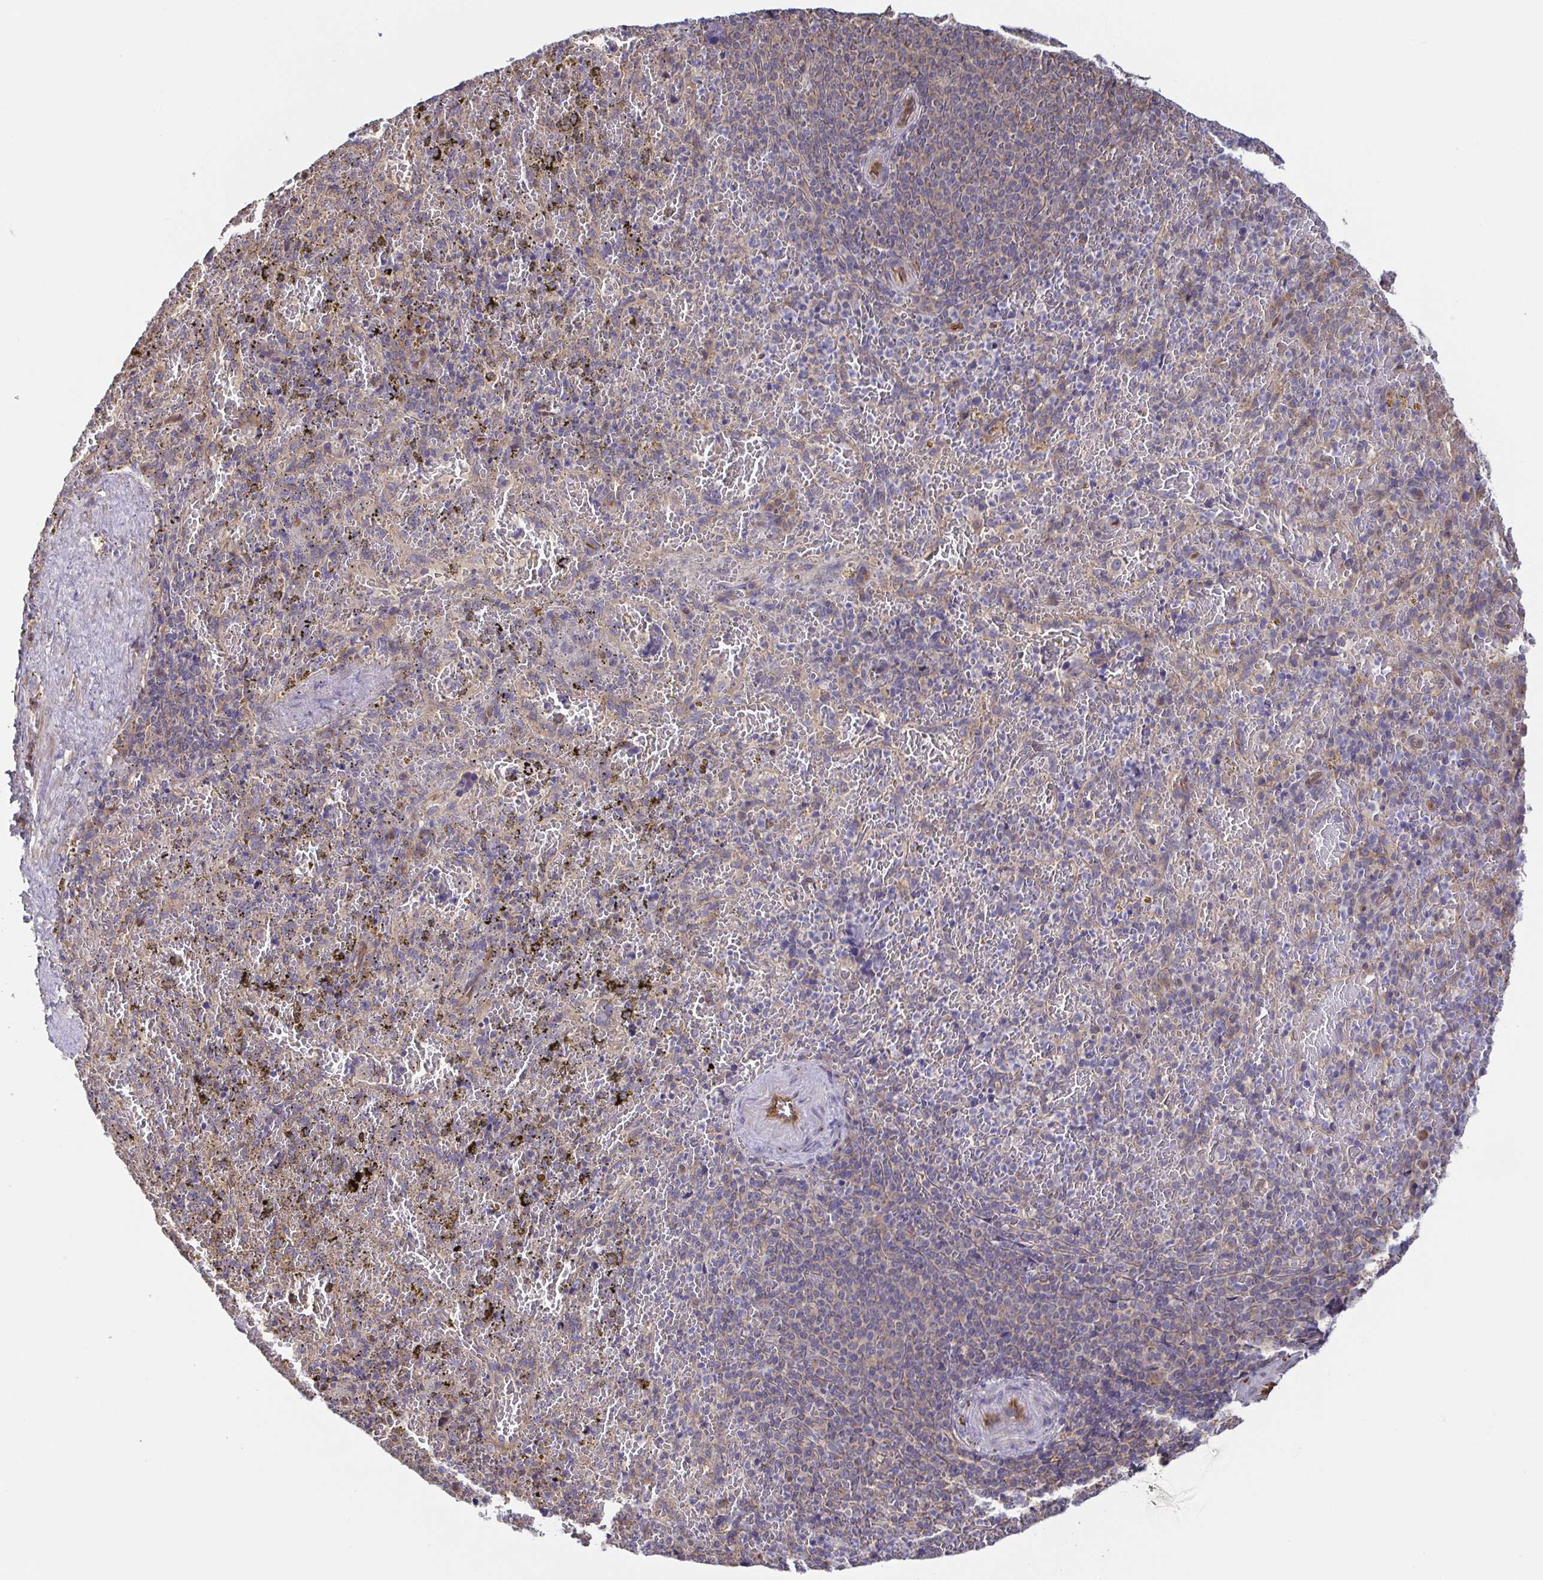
{"staining": {"intensity": "negative", "quantity": "none", "location": "none"}, "tissue": "spleen", "cell_type": "Cells in red pulp", "image_type": "normal", "snomed": [{"axis": "morphology", "description": "Normal tissue, NOS"}, {"axis": "topography", "description": "Spleen"}], "caption": "A micrograph of spleen stained for a protein reveals no brown staining in cells in red pulp.", "gene": "EIF3D", "patient": {"sex": "female", "age": 50}}